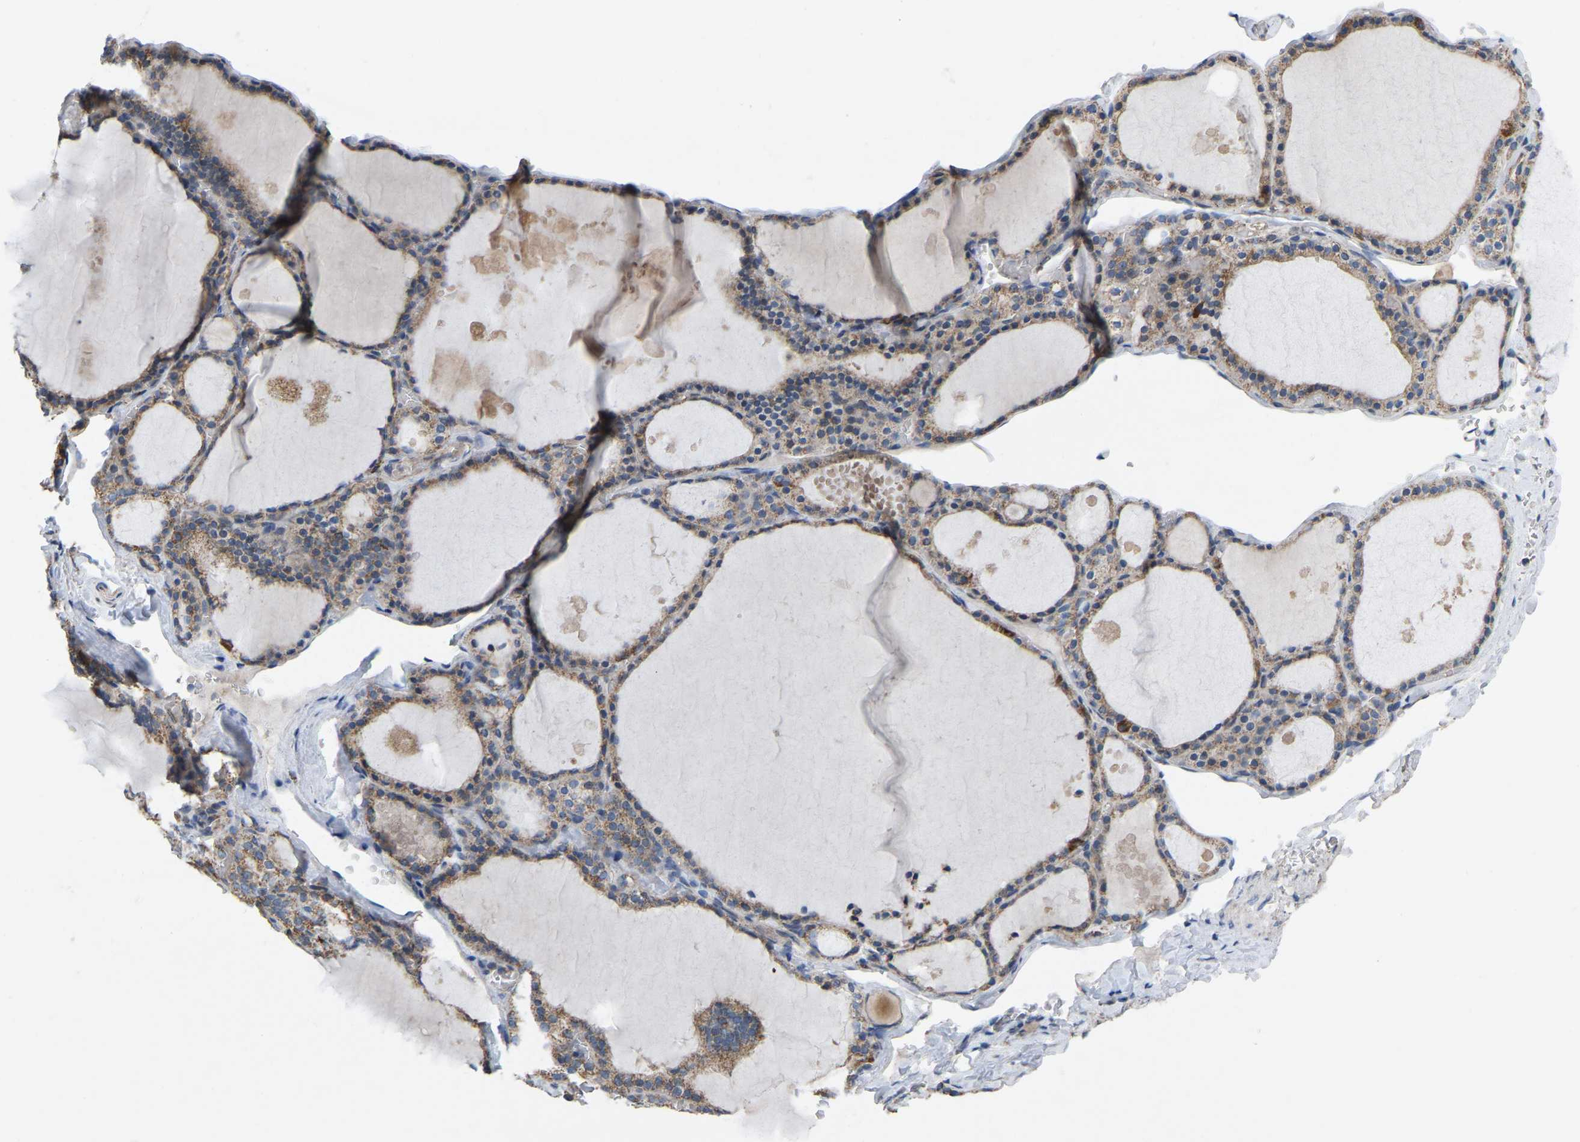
{"staining": {"intensity": "strong", "quantity": ">75%", "location": "cytoplasmic/membranous"}, "tissue": "thyroid gland", "cell_type": "Glandular cells", "image_type": "normal", "snomed": [{"axis": "morphology", "description": "Normal tissue, NOS"}, {"axis": "topography", "description": "Thyroid gland"}], "caption": "A high amount of strong cytoplasmic/membranous staining is appreciated in about >75% of glandular cells in unremarkable thyroid gland.", "gene": "BCL10", "patient": {"sex": "male", "age": 56}}